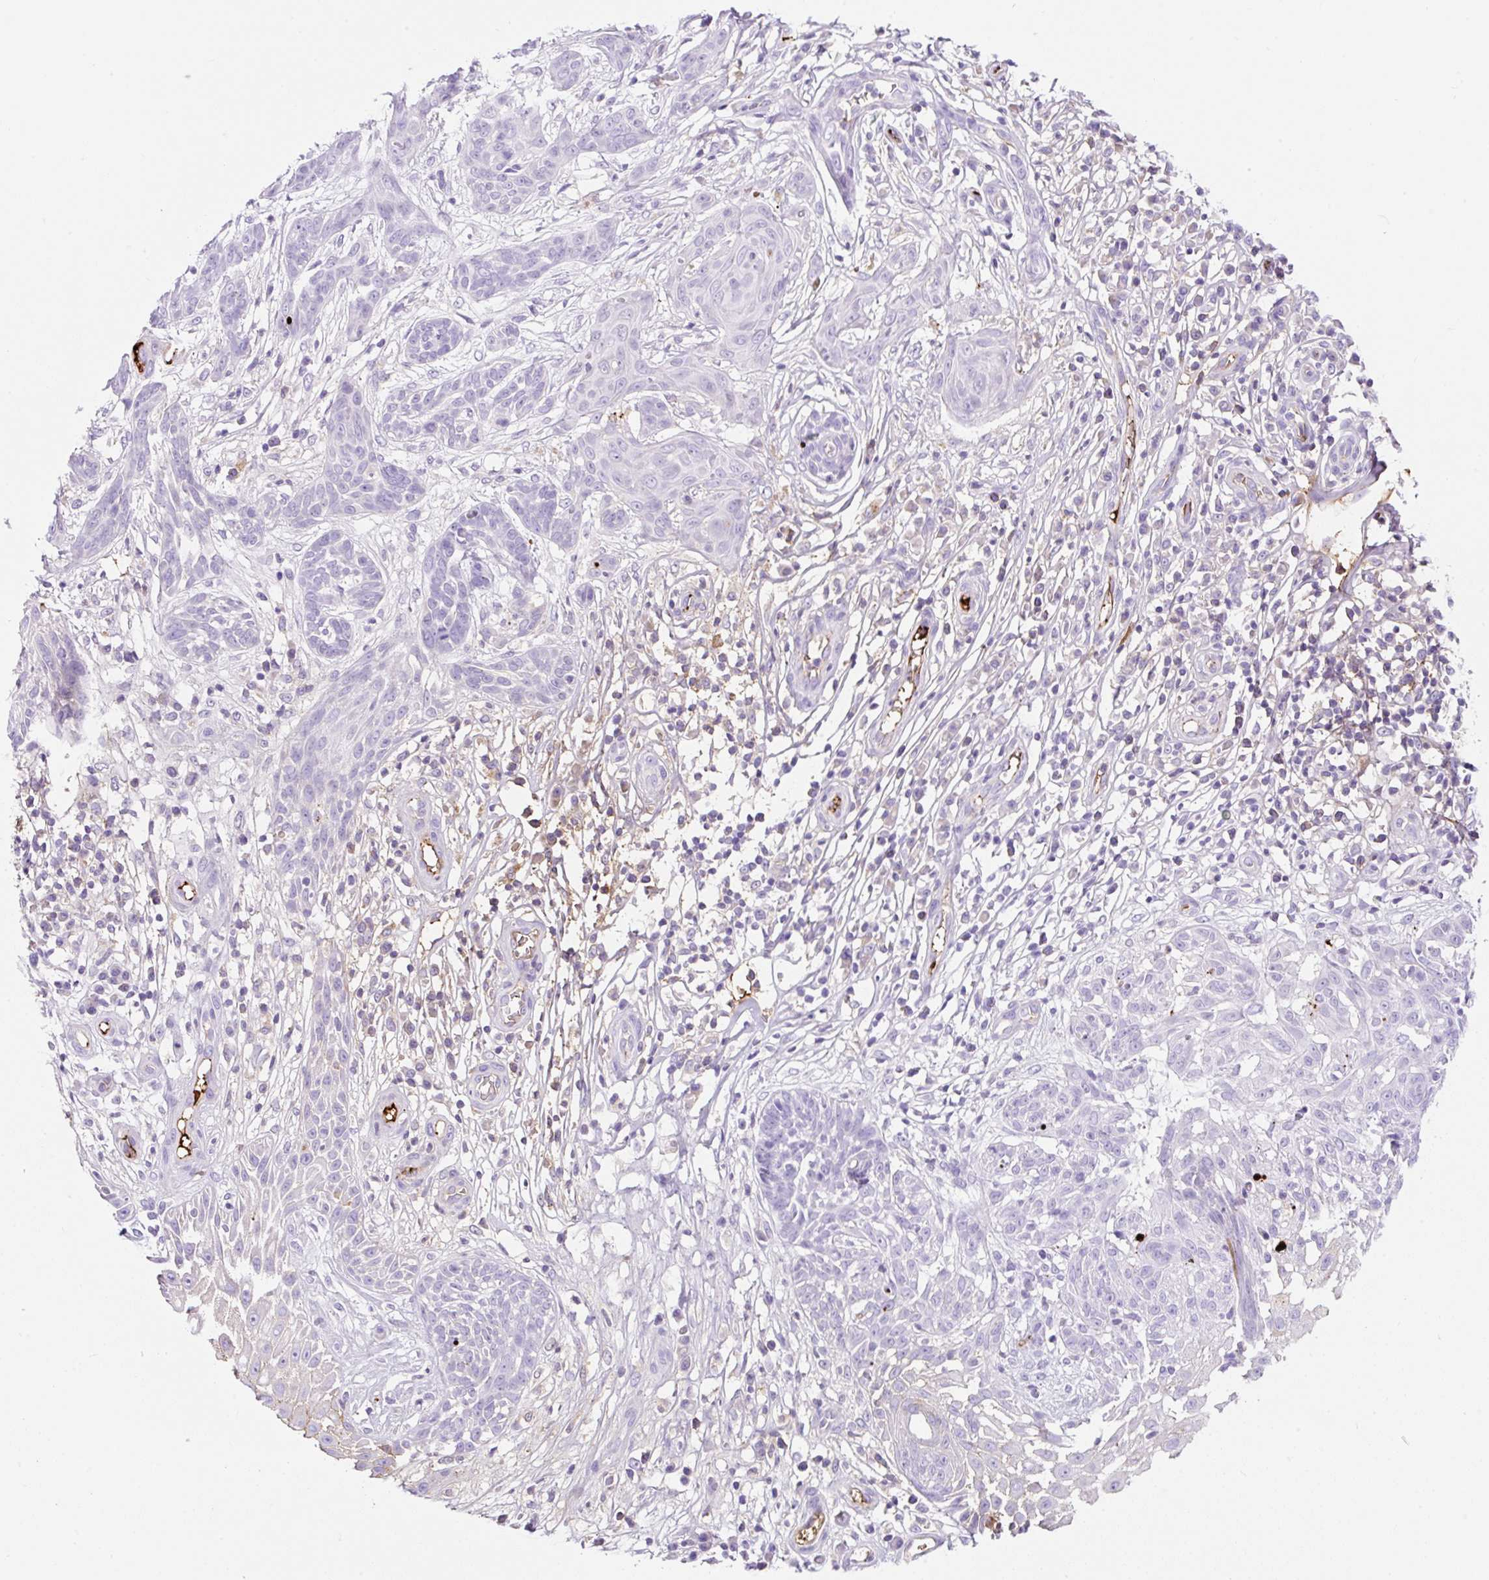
{"staining": {"intensity": "negative", "quantity": "none", "location": "none"}, "tissue": "skin cancer", "cell_type": "Tumor cells", "image_type": "cancer", "snomed": [{"axis": "morphology", "description": "Basal cell carcinoma"}, {"axis": "topography", "description": "Skin"}, {"axis": "topography", "description": "Skin, foot"}], "caption": "Human skin cancer stained for a protein using immunohistochemistry reveals no staining in tumor cells.", "gene": "APOC4-APOC2", "patient": {"sex": "female", "age": 86}}